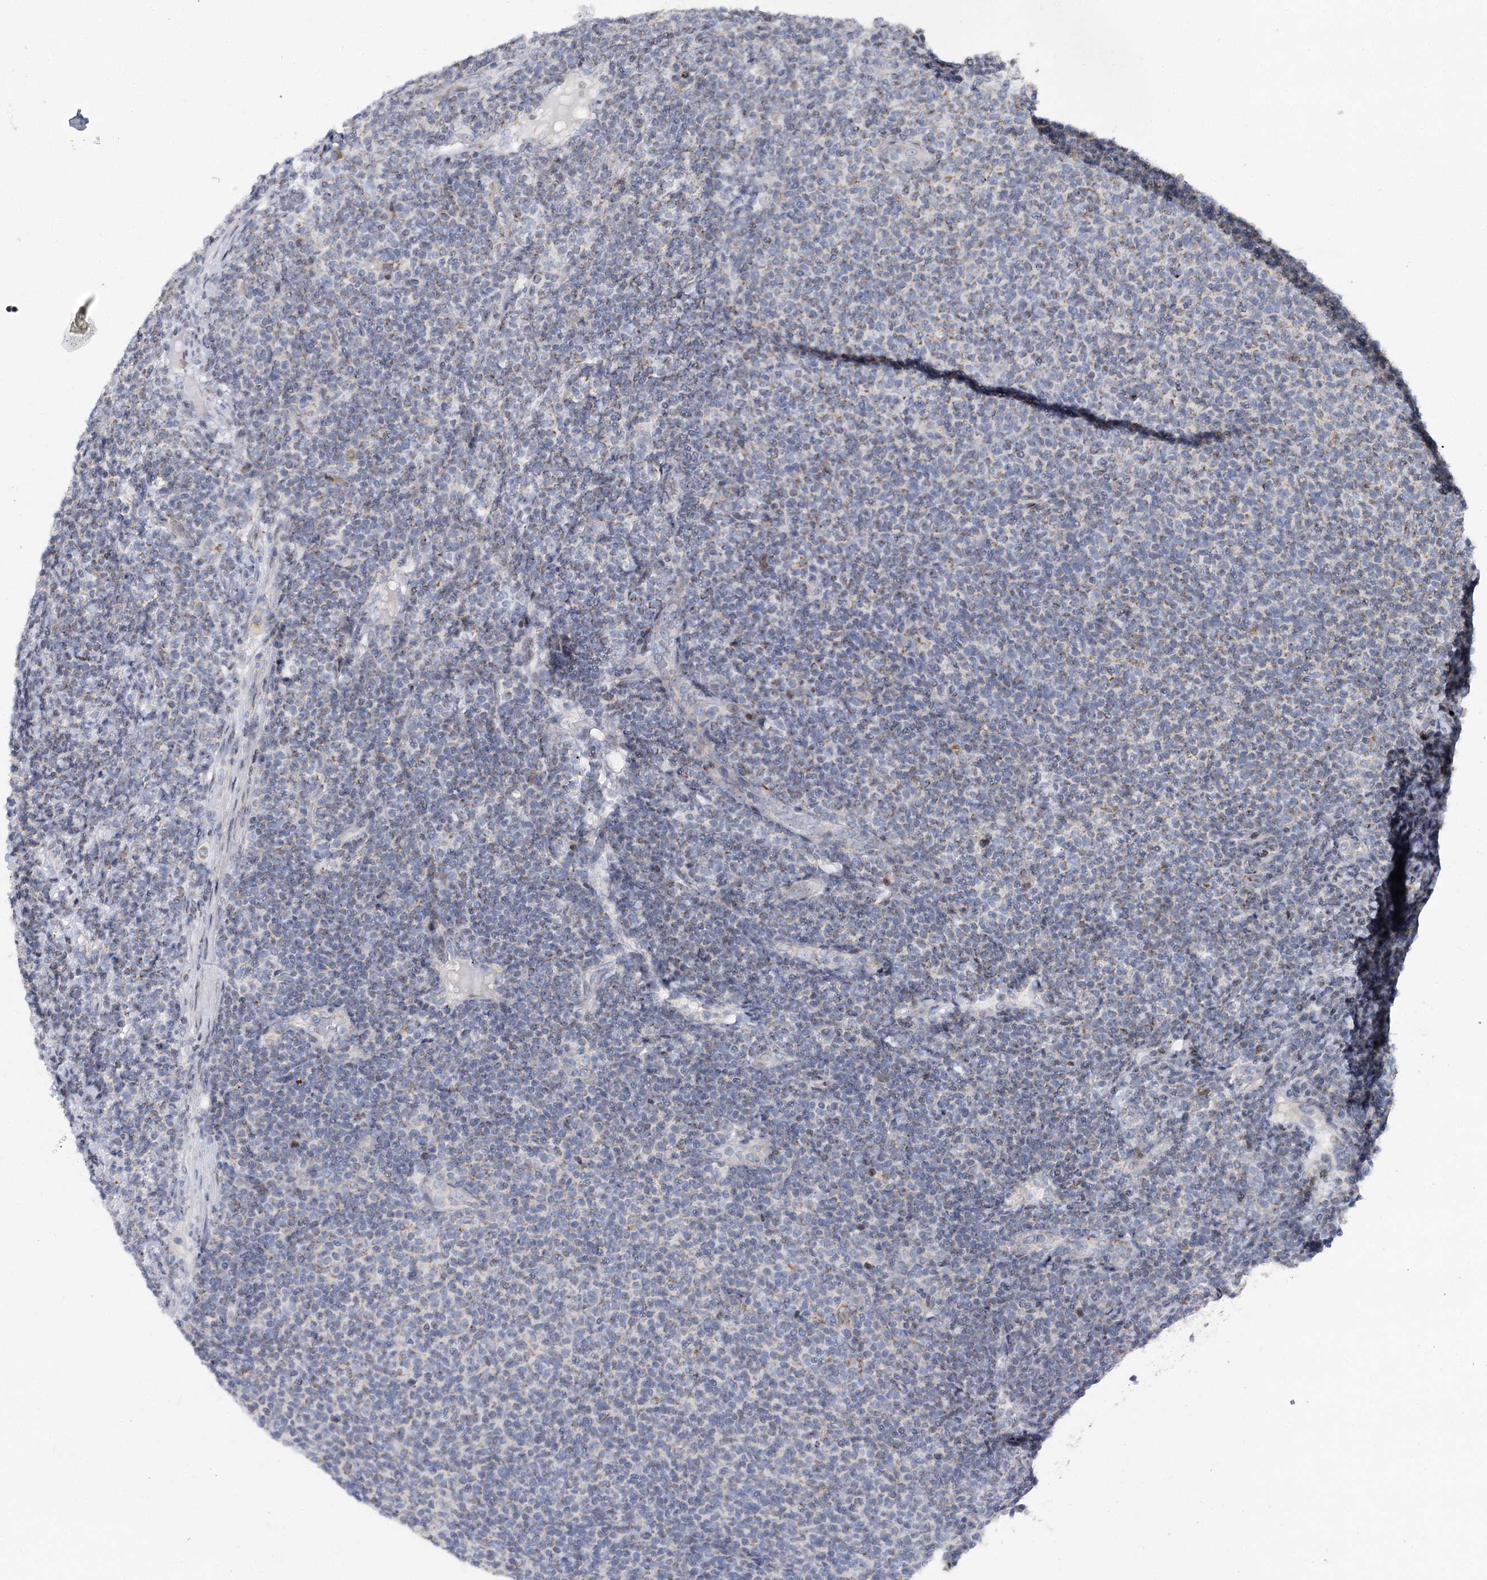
{"staining": {"intensity": "weak", "quantity": "25%-75%", "location": "cytoplasmic/membranous"}, "tissue": "lymphoma", "cell_type": "Tumor cells", "image_type": "cancer", "snomed": [{"axis": "morphology", "description": "Malignant lymphoma, non-Hodgkin's type, Low grade"}, {"axis": "topography", "description": "Lymph node"}], "caption": "High-power microscopy captured an immunohistochemistry micrograph of lymphoma, revealing weak cytoplasmic/membranous staining in about 25%-75% of tumor cells. (Brightfield microscopy of DAB IHC at high magnification).", "gene": "PTGR1", "patient": {"sex": "male", "age": 66}}